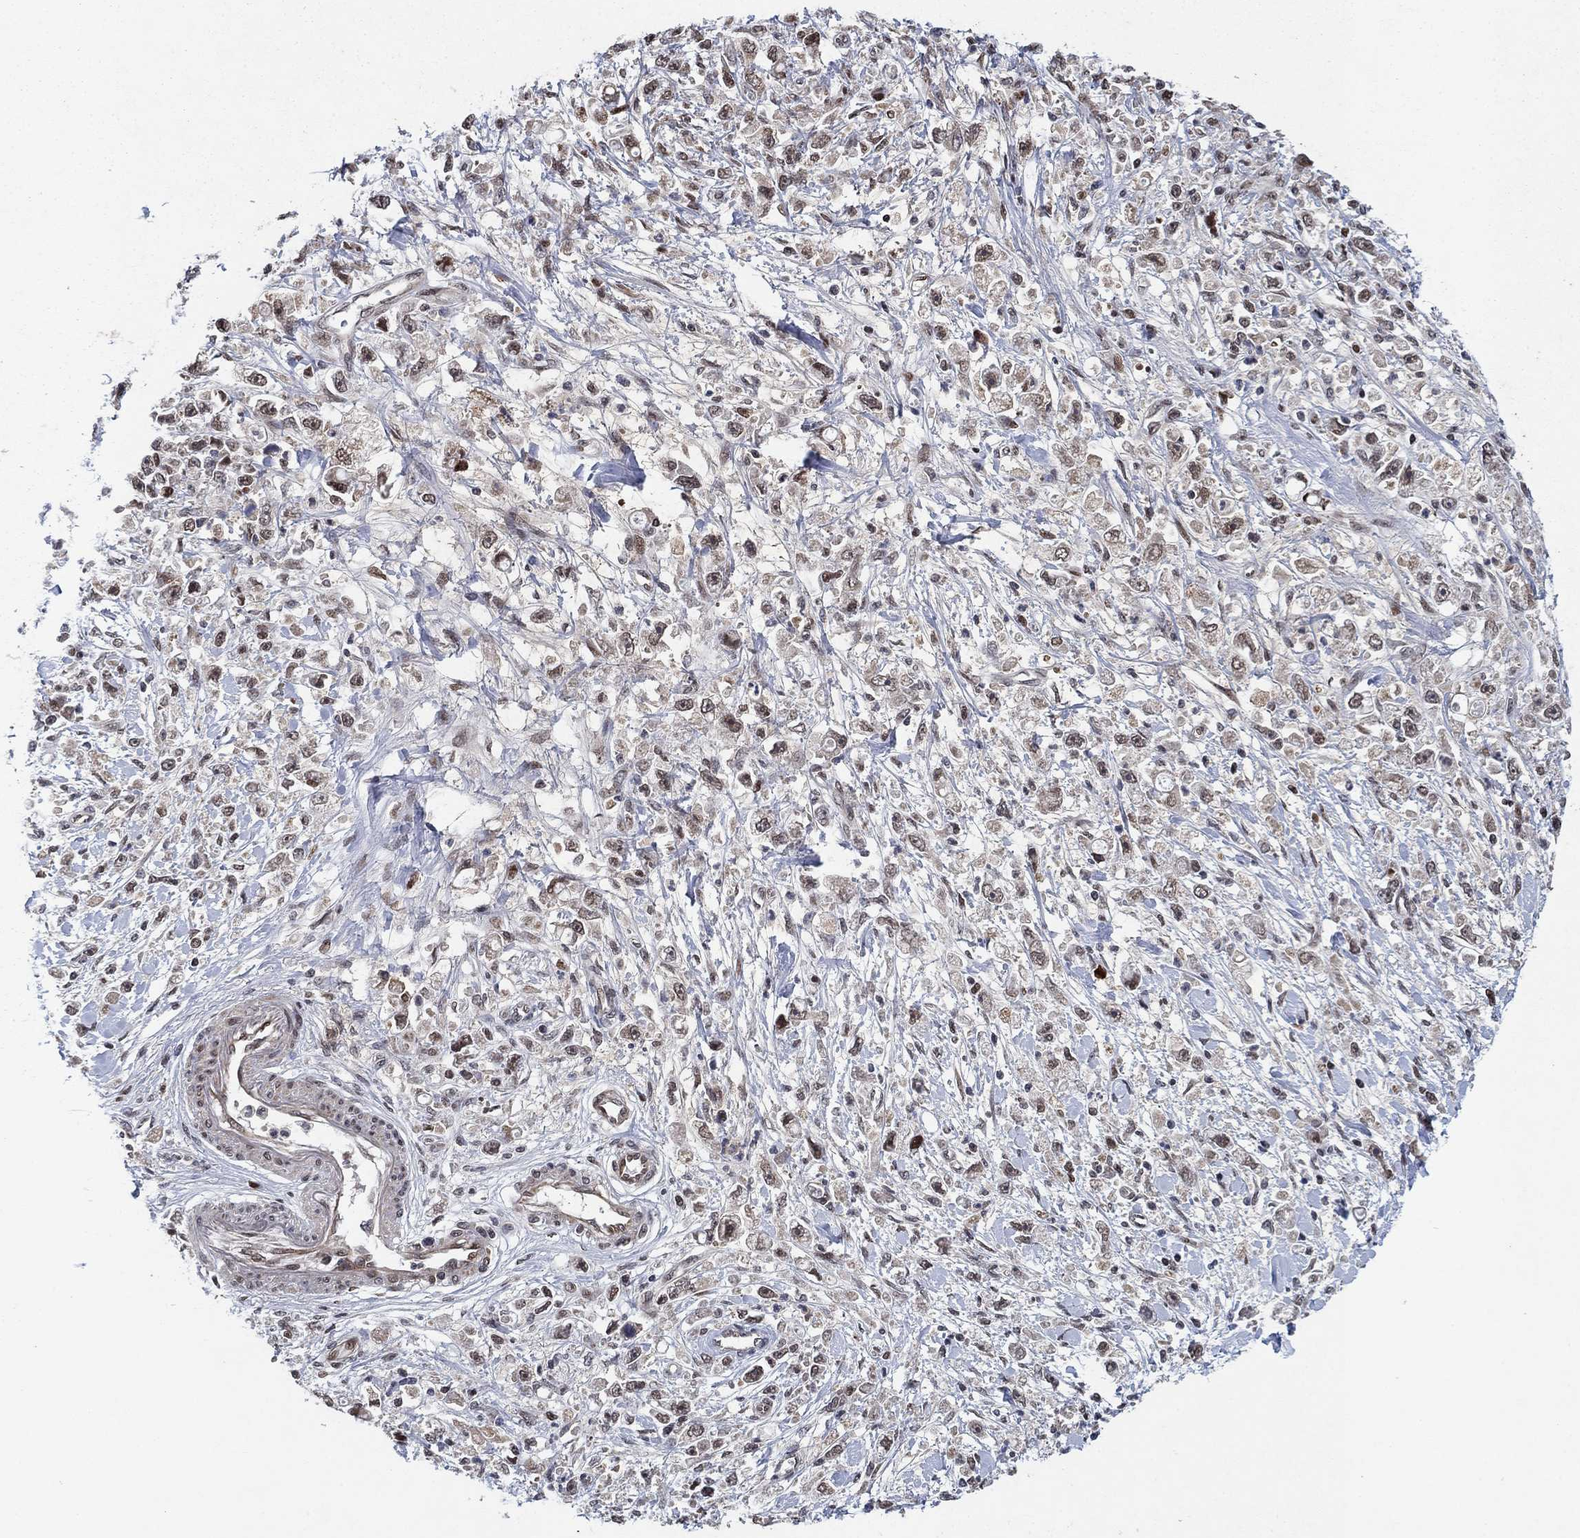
{"staining": {"intensity": "strong", "quantity": "<25%", "location": "nuclear"}, "tissue": "stomach cancer", "cell_type": "Tumor cells", "image_type": "cancer", "snomed": [{"axis": "morphology", "description": "Adenocarcinoma, NOS"}, {"axis": "topography", "description": "Stomach"}], "caption": "This is a micrograph of IHC staining of stomach cancer (adenocarcinoma), which shows strong expression in the nuclear of tumor cells.", "gene": "PRICKLE4", "patient": {"sex": "female", "age": 59}}